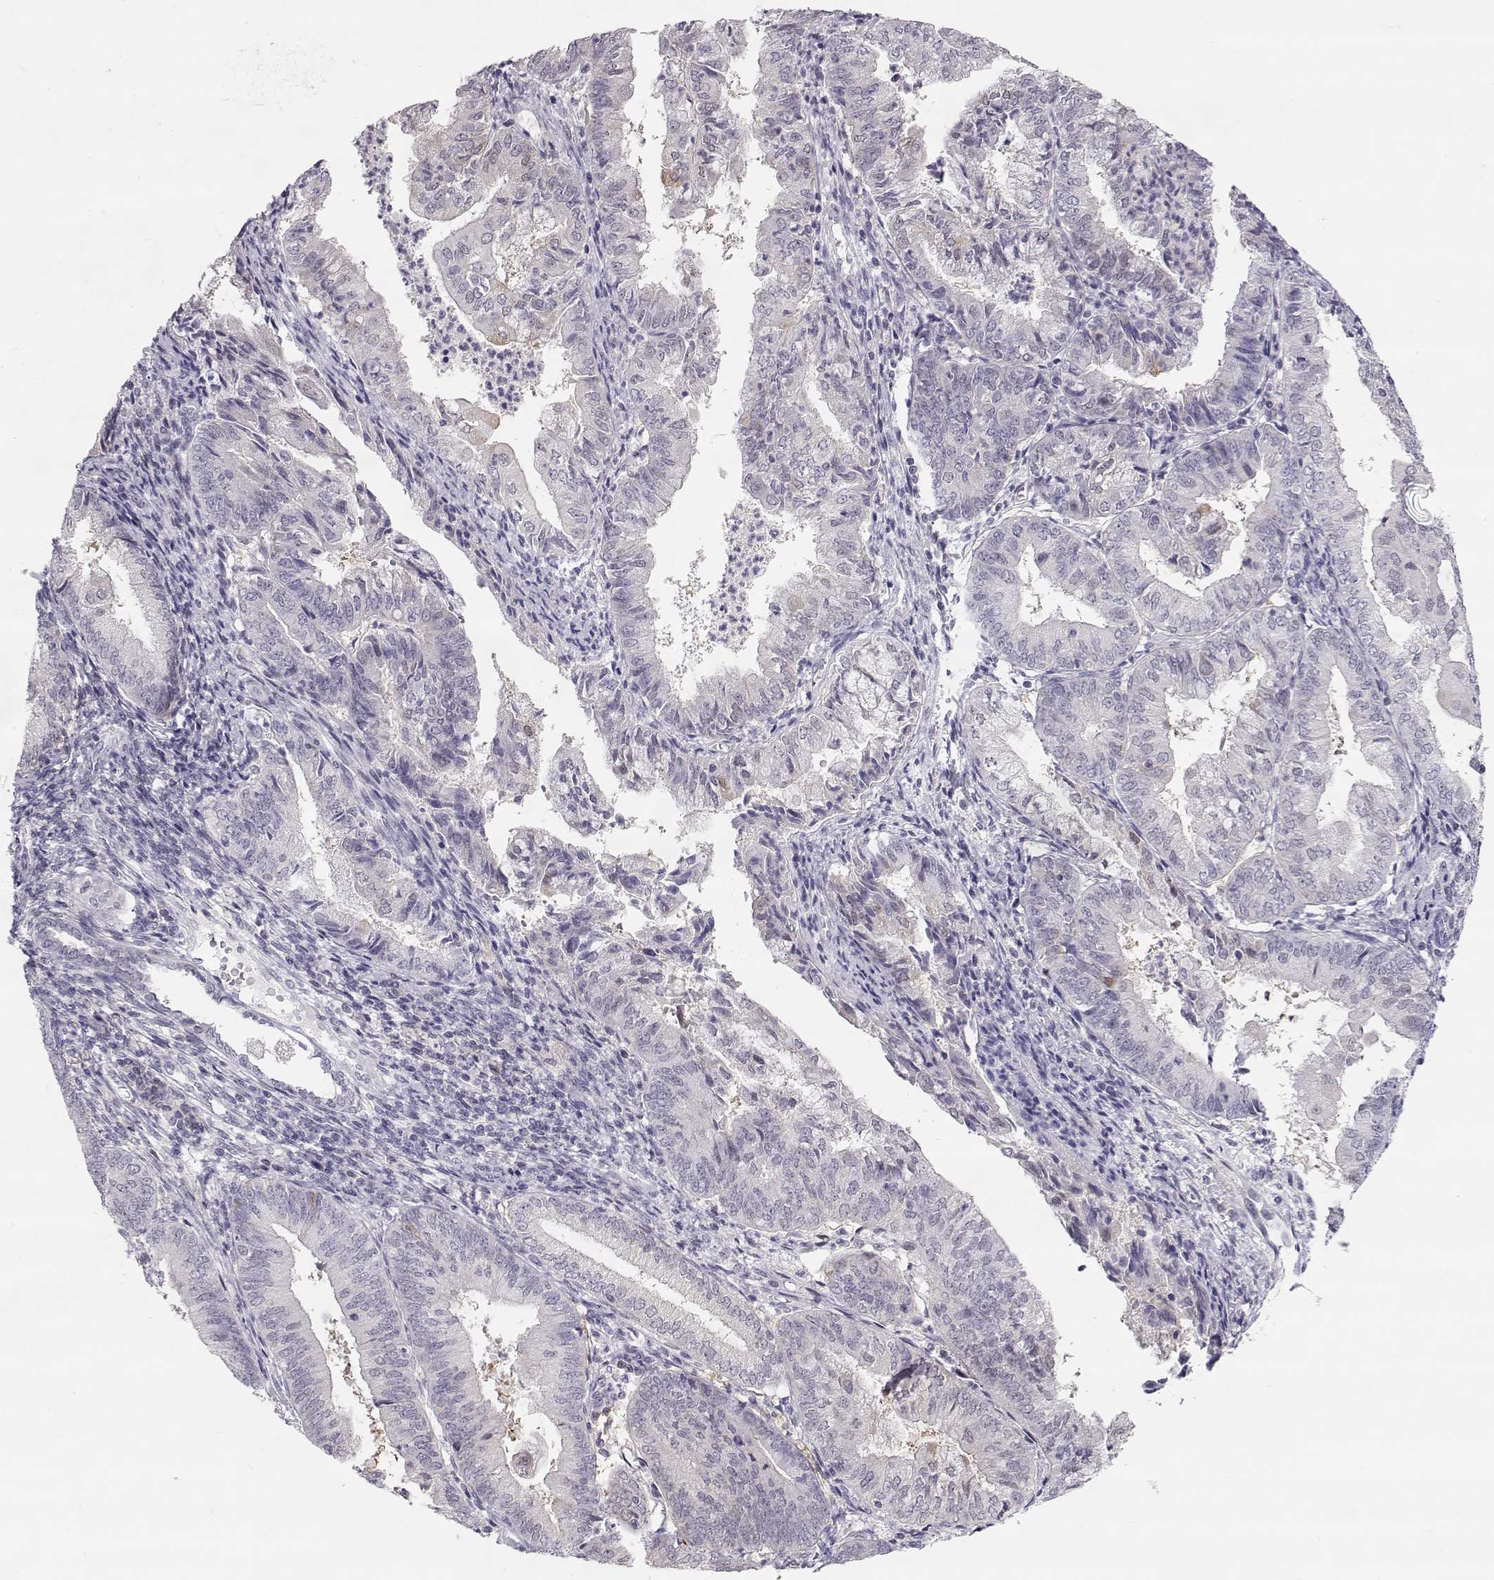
{"staining": {"intensity": "negative", "quantity": "none", "location": "none"}, "tissue": "endometrial cancer", "cell_type": "Tumor cells", "image_type": "cancer", "snomed": [{"axis": "morphology", "description": "Adenocarcinoma, NOS"}, {"axis": "topography", "description": "Endometrium"}], "caption": "Endometrial cancer was stained to show a protein in brown. There is no significant staining in tumor cells.", "gene": "TEPP", "patient": {"sex": "female", "age": 55}}